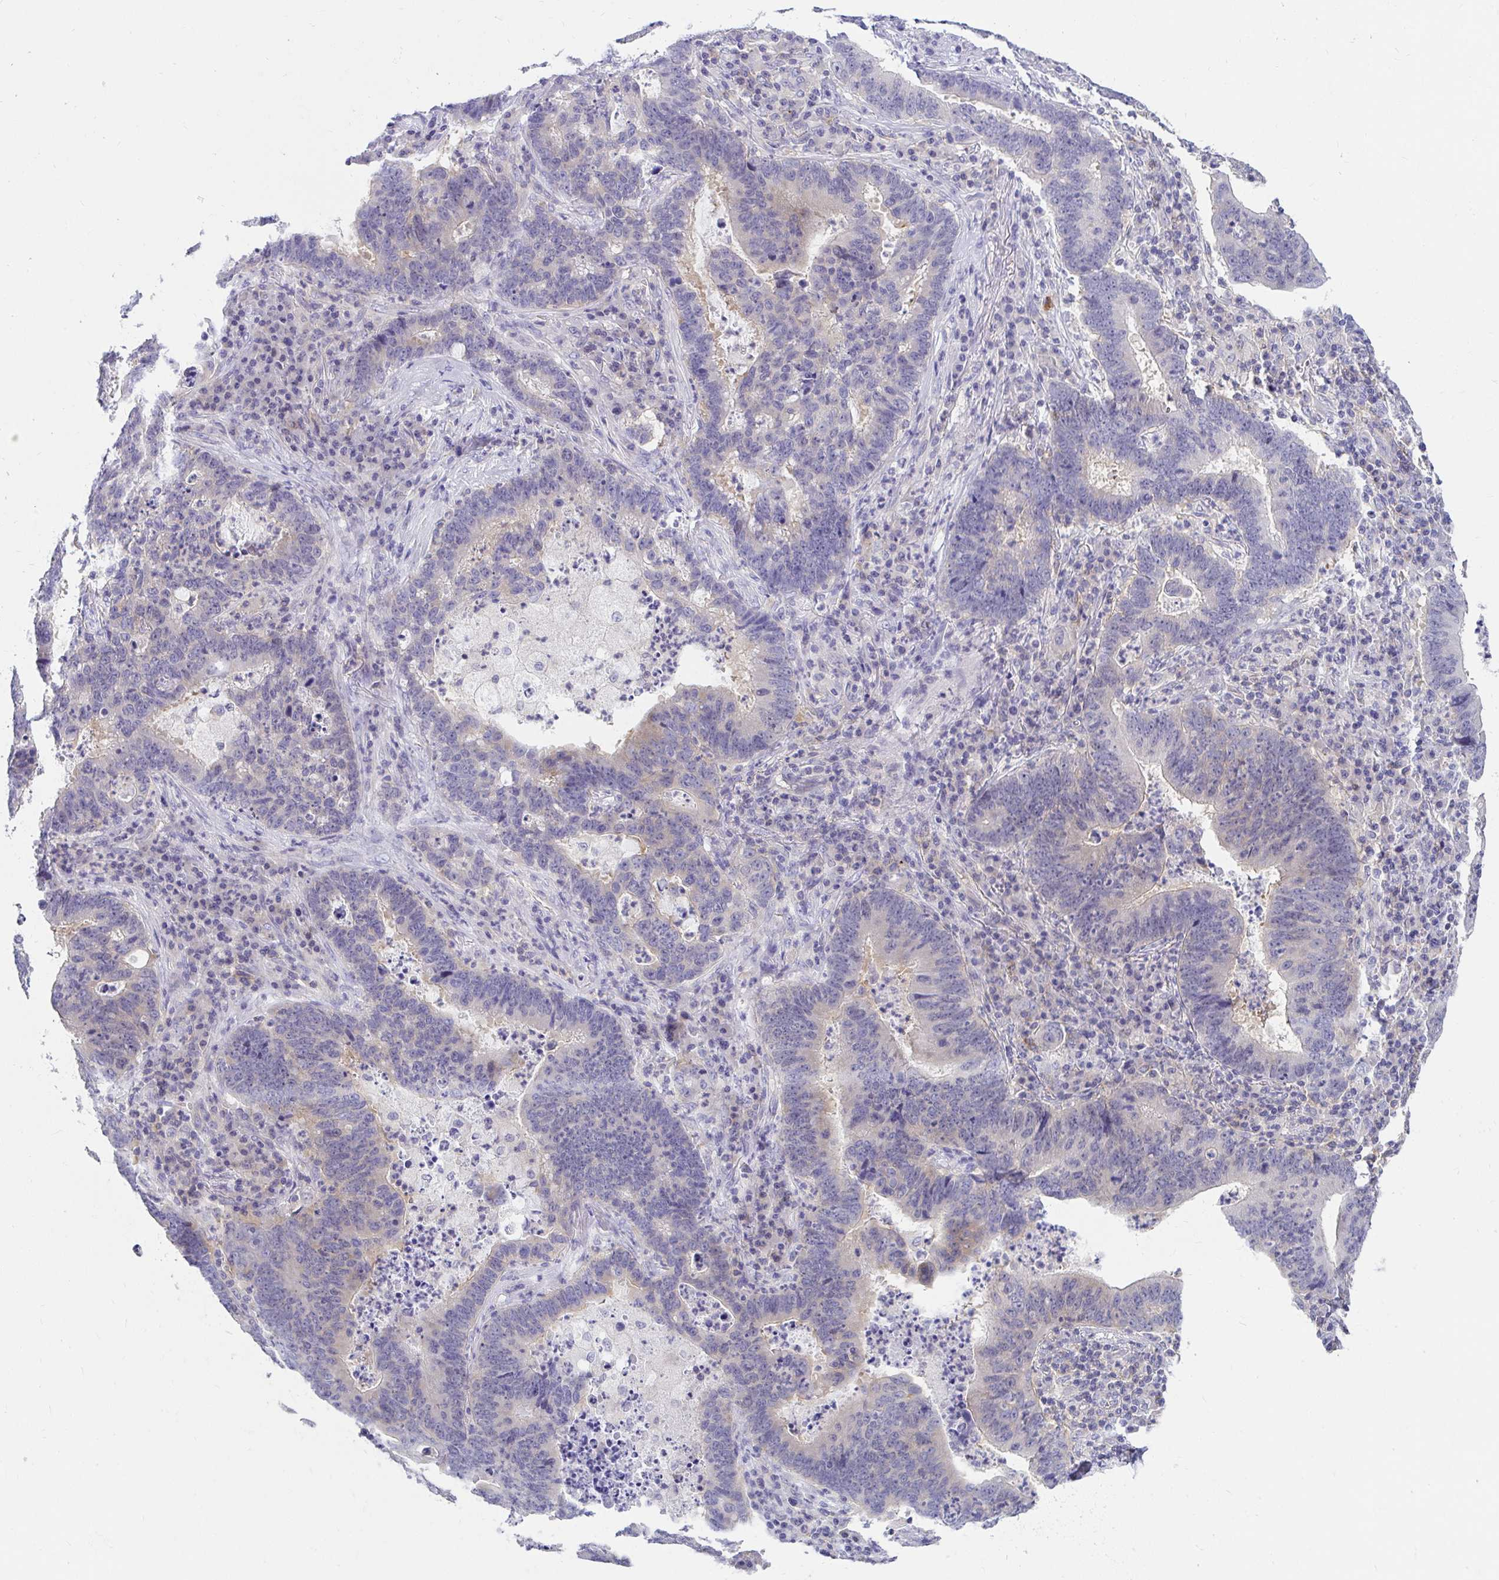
{"staining": {"intensity": "negative", "quantity": "none", "location": "none"}, "tissue": "lung cancer", "cell_type": "Tumor cells", "image_type": "cancer", "snomed": [{"axis": "morphology", "description": "Aneuploidy"}, {"axis": "morphology", "description": "Adenocarcinoma, NOS"}, {"axis": "morphology", "description": "Adenocarcinoma primary or metastatic"}, {"axis": "topography", "description": "Lung"}], "caption": "Immunohistochemistry (IHC) of lung cancer (adenocarcinoma) shows no positivity in tumor cells.", "gene": "C19orf81", "patient": {"sex": "female", "age": 75}}